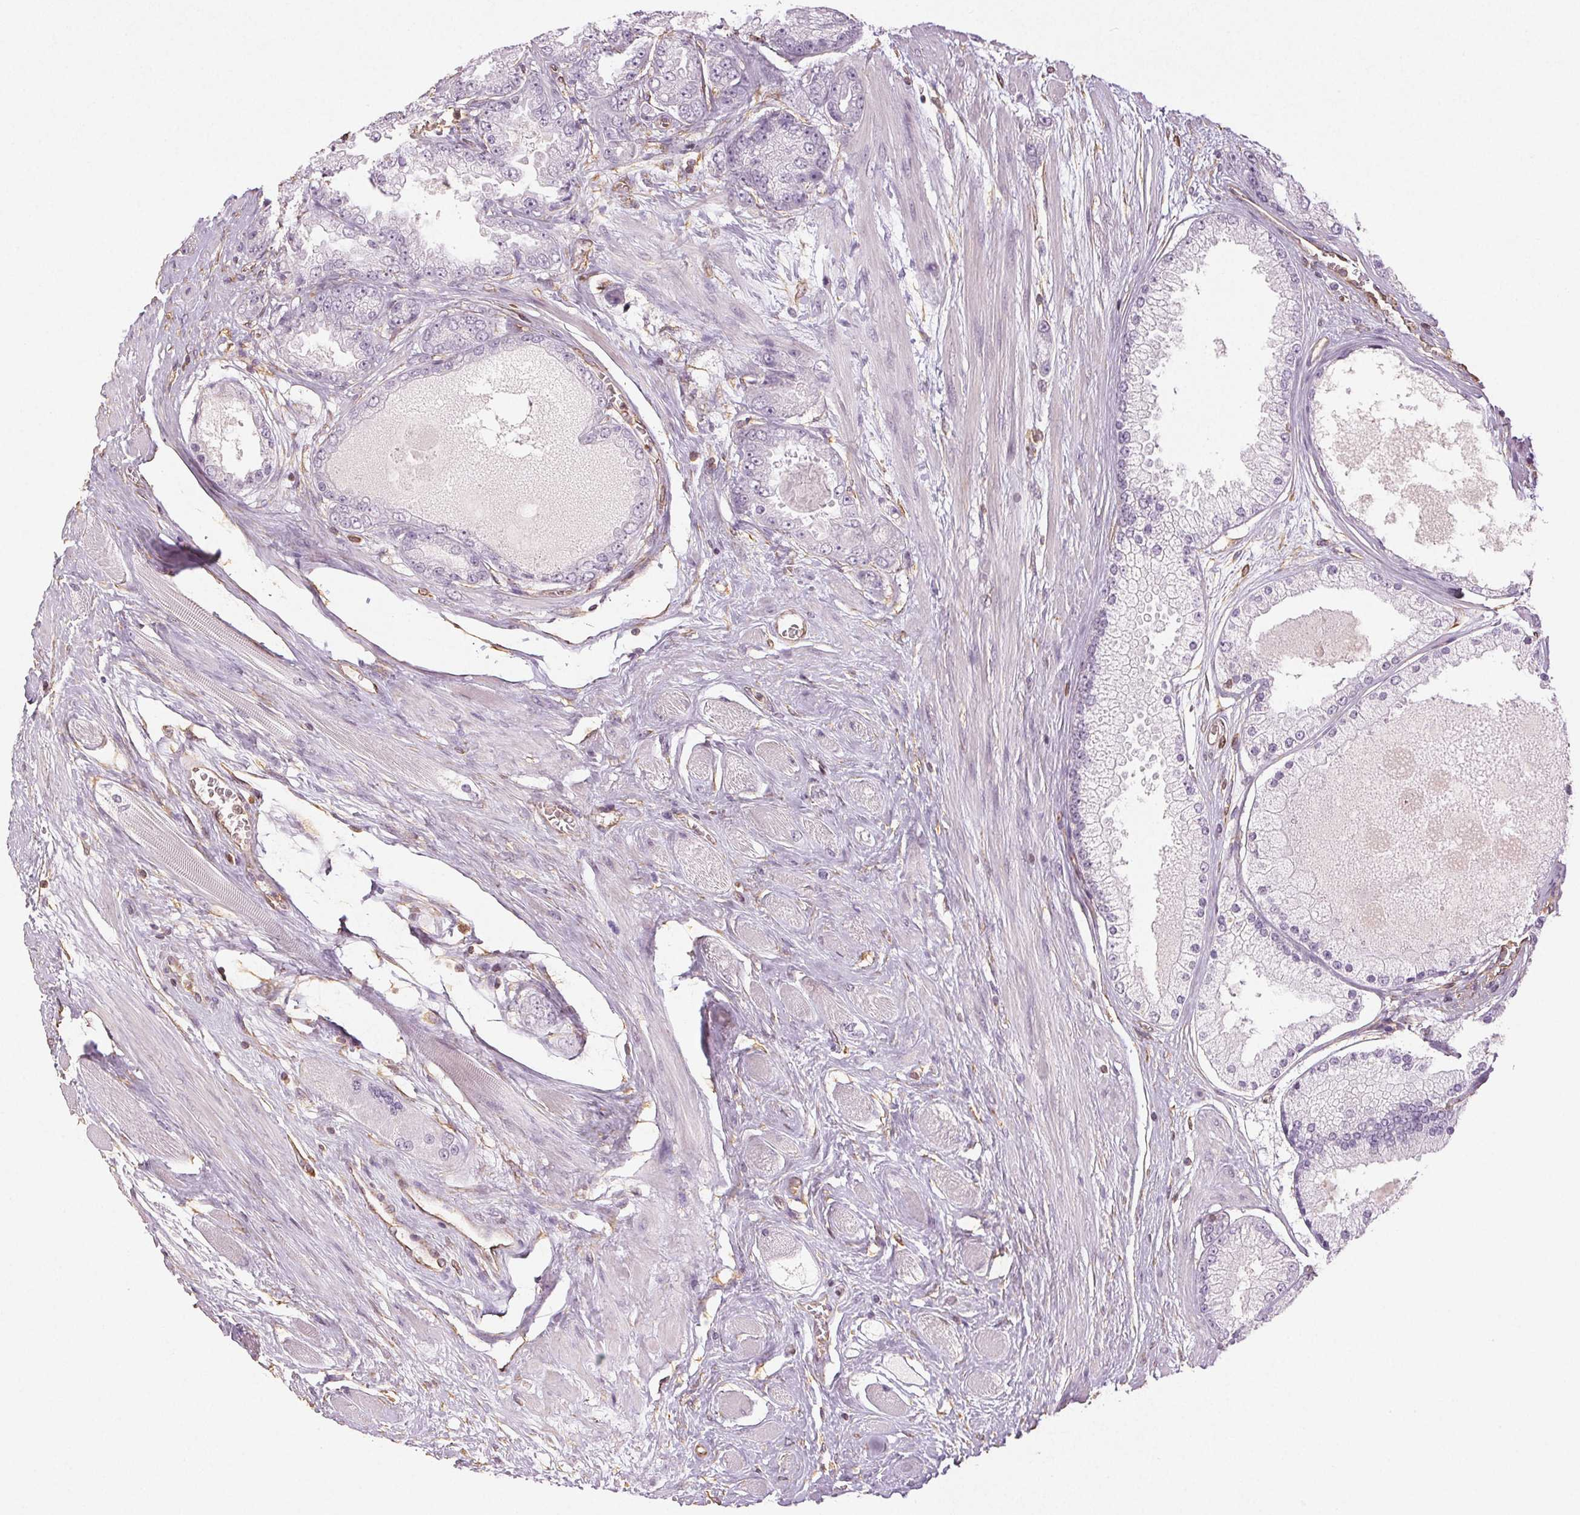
{"staining": {"intensity": "negative", "quantity": "none", "location": "none"}, "tissue": "prostate cancer", "cell_type": "Tumor cells", "image_type": "cancer", "snomed": [{"axis": "morphology", "description": "Adenocarcinoma, High grade"}, {"axis": "topography", "description": "Prostate"}], "caption": "Immunohistochemical staining of prostate adenocarcinoma (high-grade) displays no significant expression in tumor cells.", "gene": "COL7A1", "patient": {"sex": "male", "age": 67}}